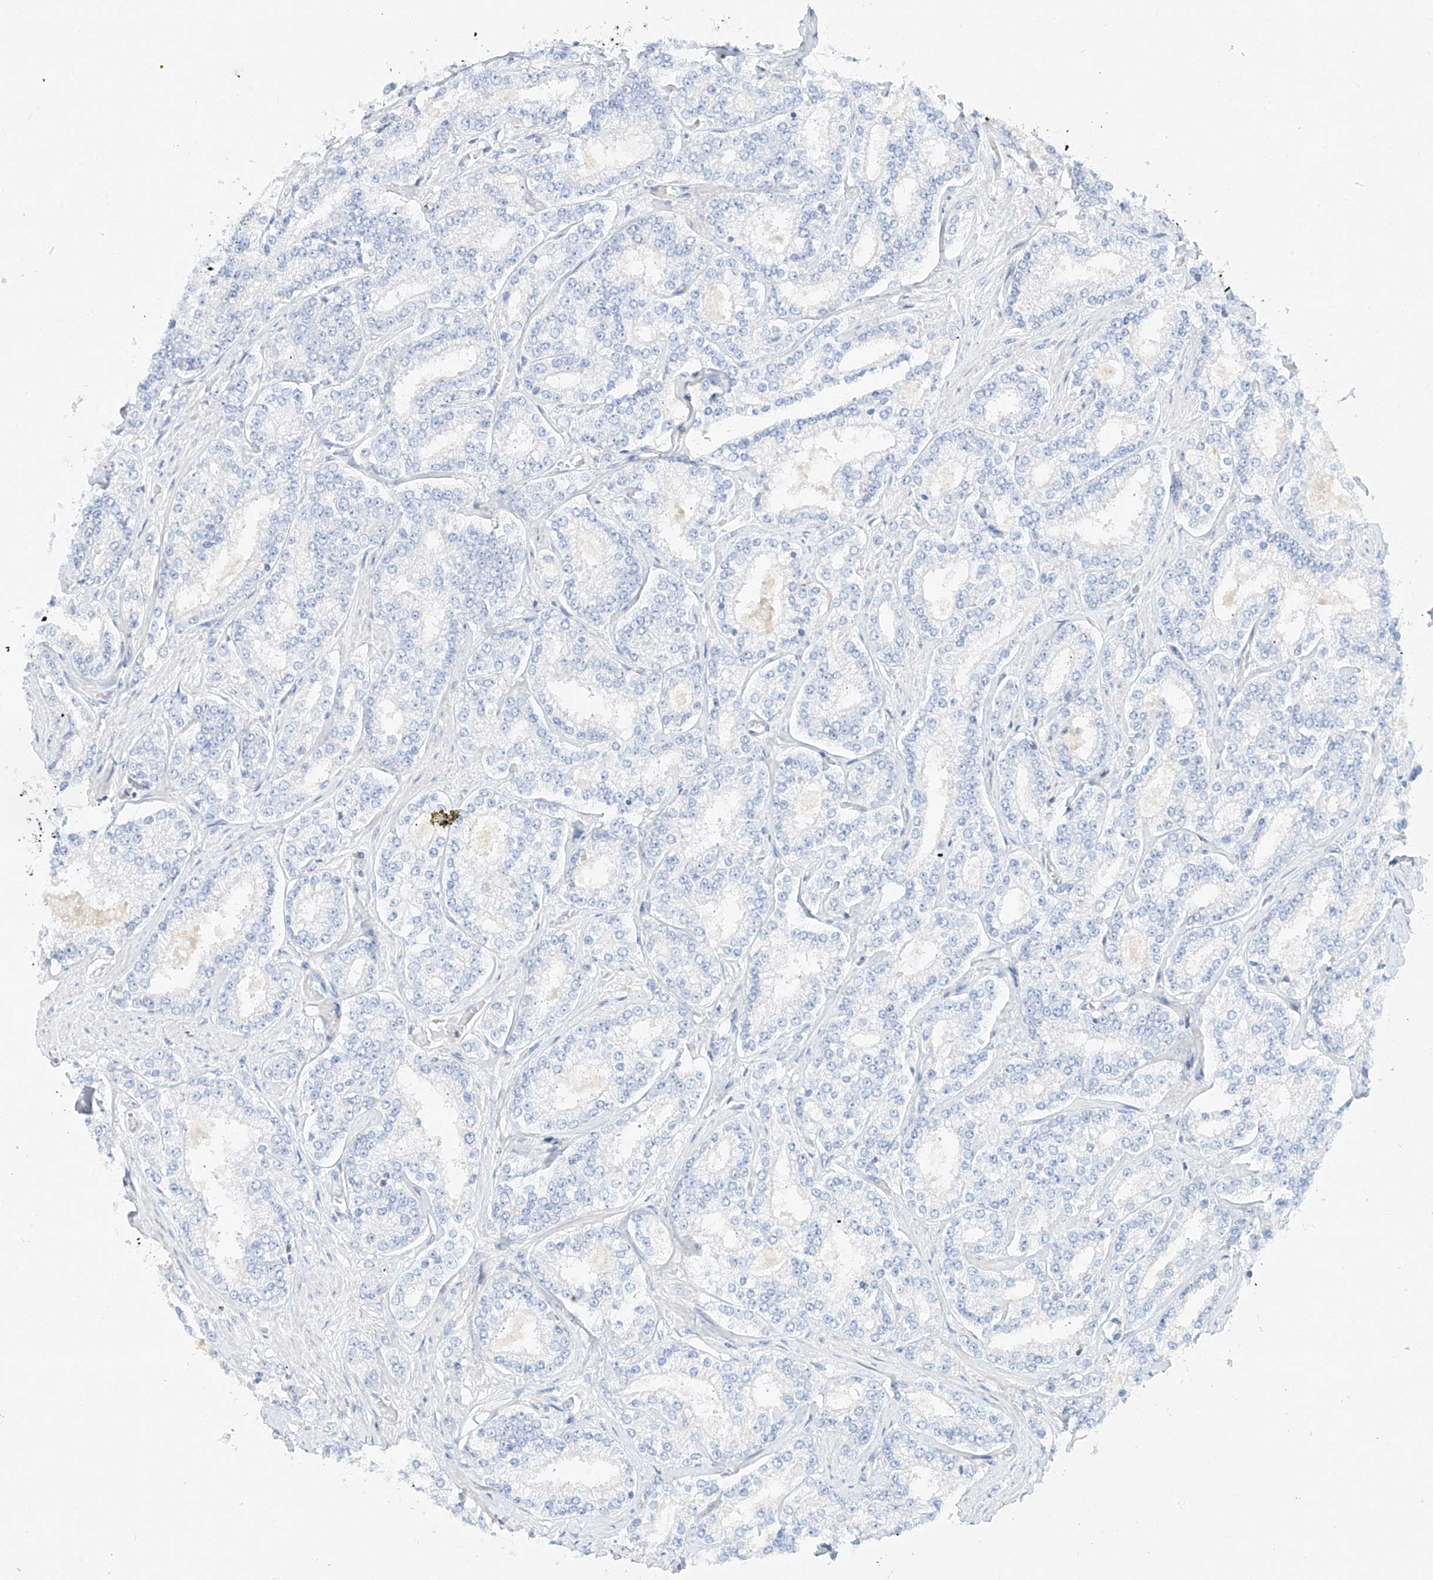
{"staining": {"intensity": "negative", "quantity": "none", "location": "none"}, "tissue": "prostate cancer", "cell_type": "Tumor cells", "image_type": "cancer", "snomed": [{"axis": "morphology", "description": "Normal tissue, NOS"}, {"axis": "morphology", "description": "Adenocarcinoma, High grade"}, {"axis": "topography", "description": "Prostate"}], "caption": "Immunohistochemistry of prostate high-grade adenocarcinoma shows no expression in tumor cells.", "gene": "SNU13", "patient": {"sex": "male", "age": 83}}